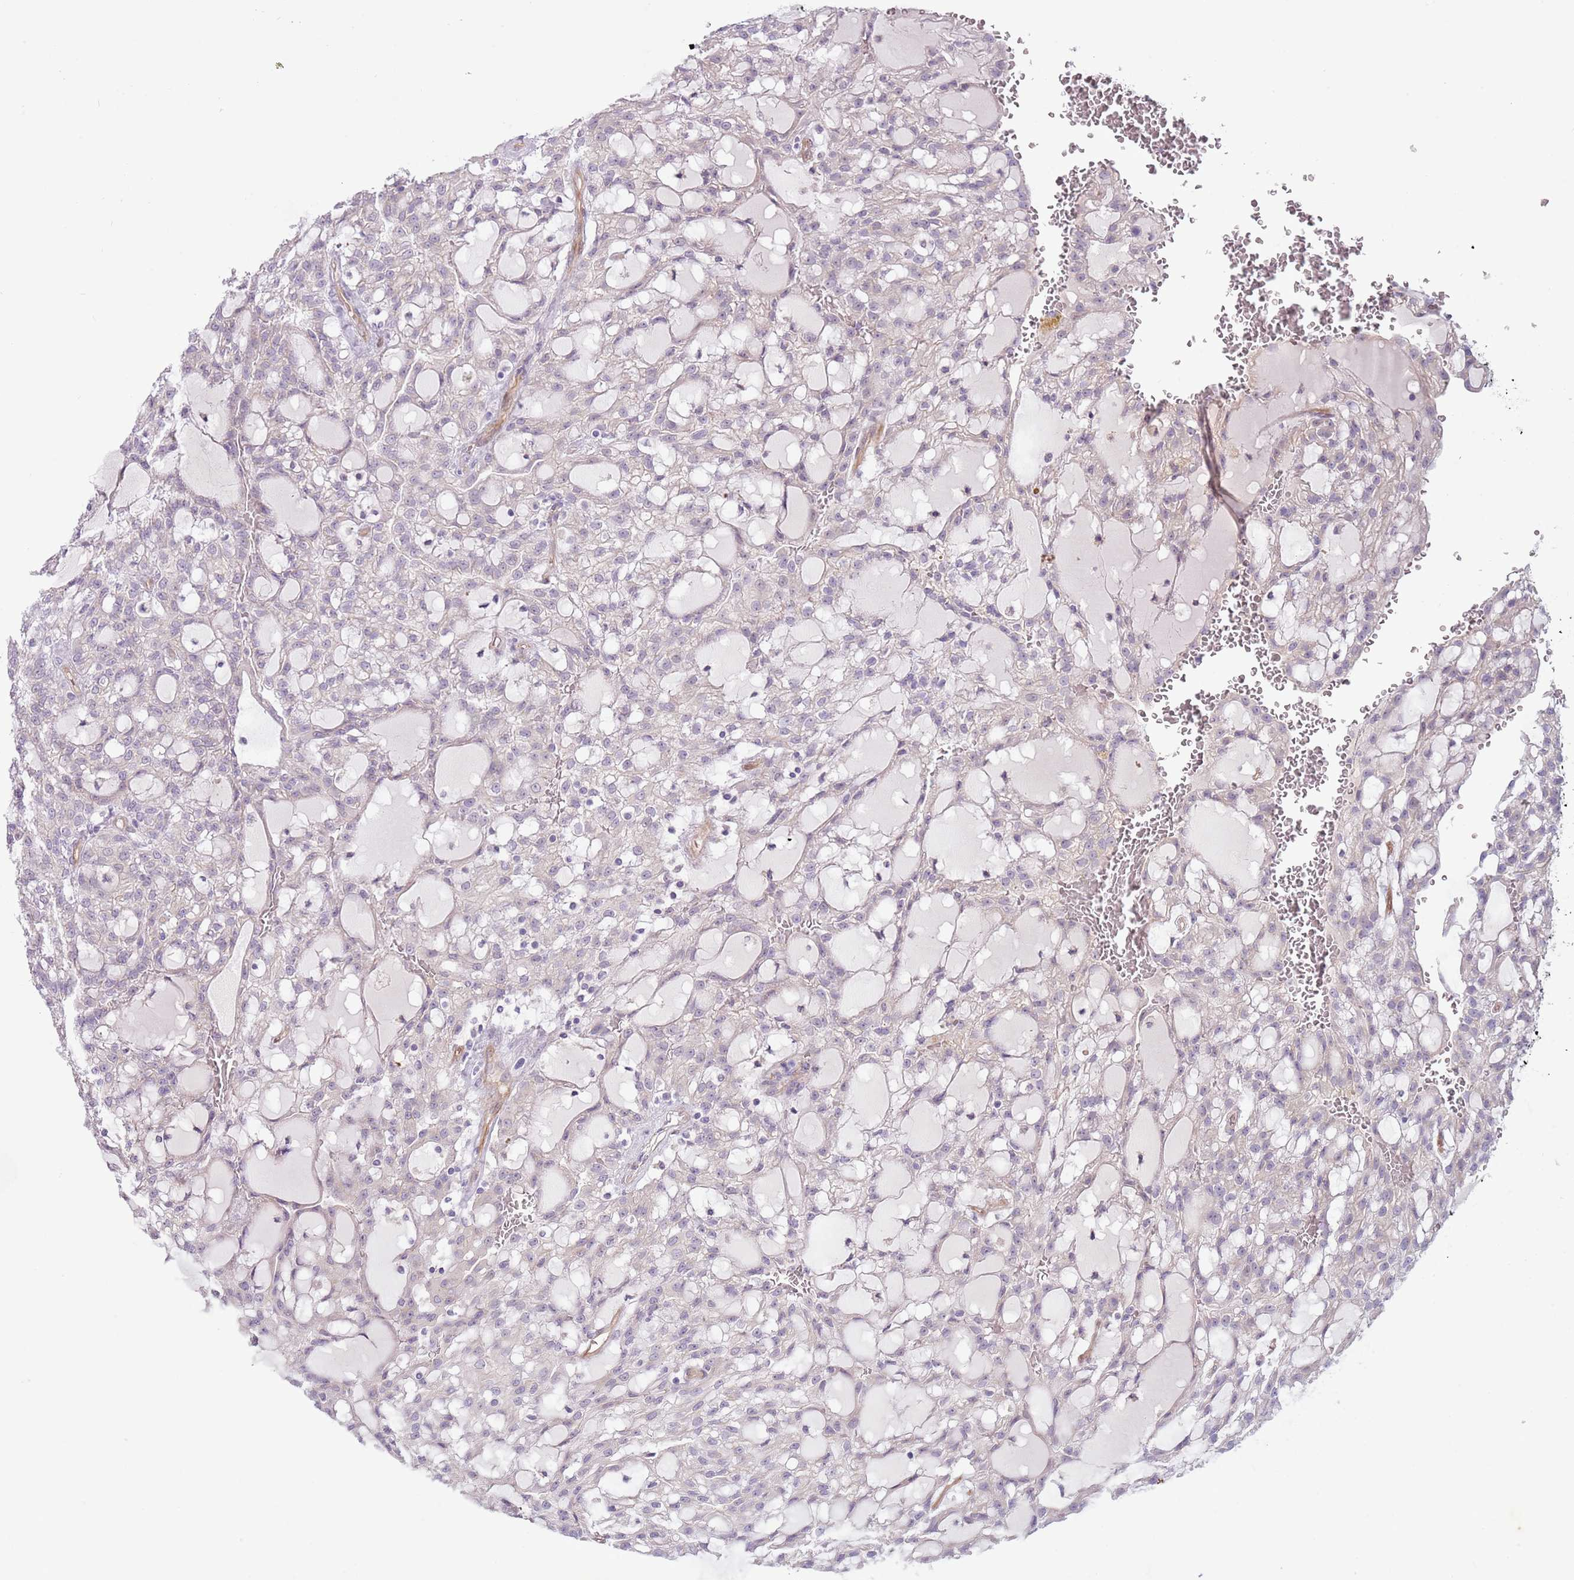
{"staining": {"intensity": "negative", "quantity": "none", "location": "none"}, "tissue": "renal cancer", "cell_type": "Tumor cells", "image_type": "cancer", "snomed": [{"axis": "morphology", "description": "Adenocarcinoma, NOS"}, {"axis": "topography", "description": "Kidney"}], "caption": "Immunohistochemistry (IHC) image of human renal cancer (adenocarcinoma) stained for a protein (brown), which reveals no staining in tumor cells. (Immunohistochemistry, brightfield microscopy, high magnification).", "gene": "MRO", "patient": {"sex": "male", "age": 63}}